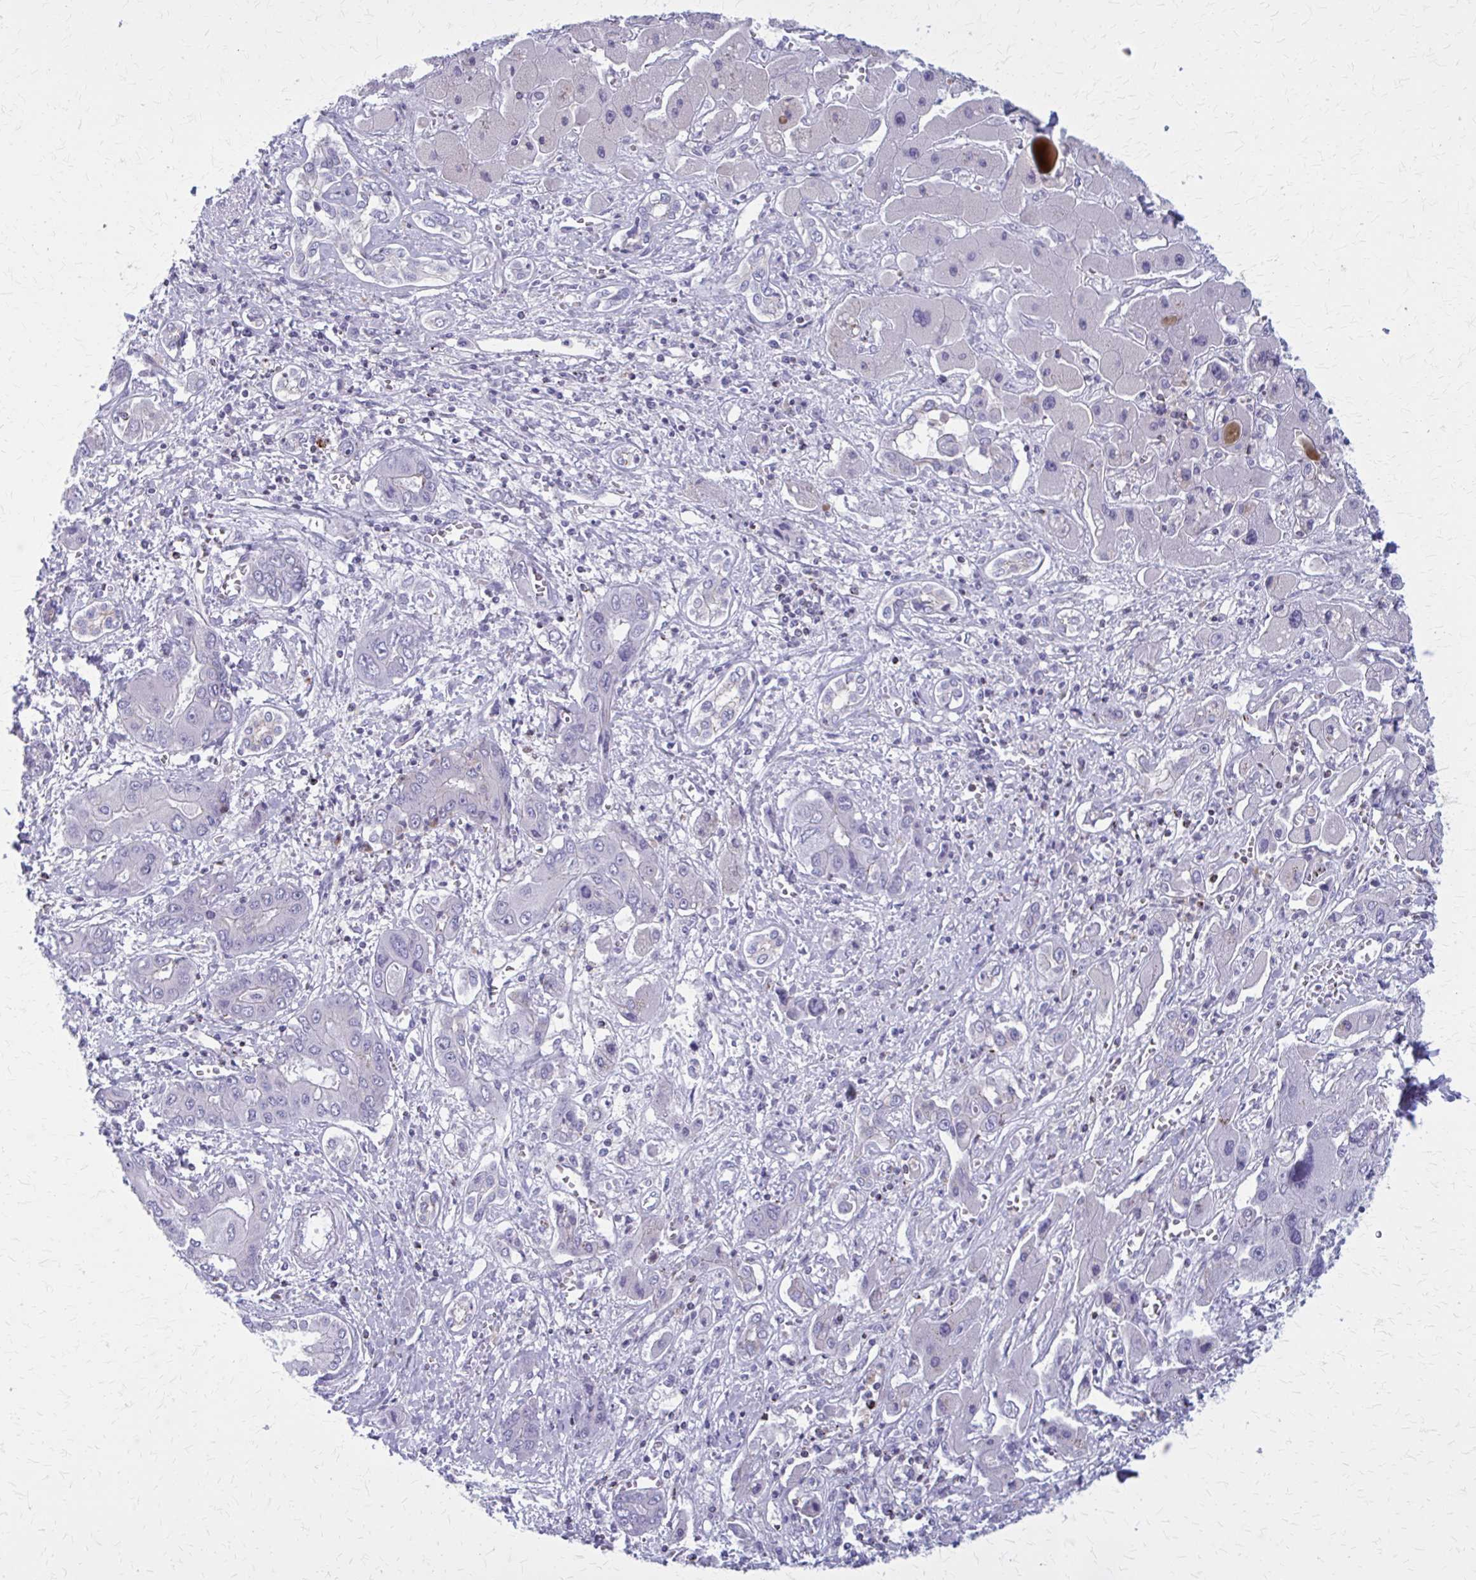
{"staining": {"intensity": "negative", "quantity": "none", "location": "none"}, "tissue": "liver cancer", "cell_type": "Tumor cells", "image_type": "cancer", "snomed": [{"axis": "morphology", "description": "Cholangiocarcinoma"}, {"axis": "topography", "description": "Liver"}], "caption": "Tumor cells show no significant protein staining in liver cancer. The staining was performed using DAB (3,3'-diaminobenzidine) to visualize the protein expression in brown, while the nuclei were stained in blue with hematoxylin (Magnification: 20x).", "gene": "PEDS1", "patient": {"sex": "male", "age": 67}}